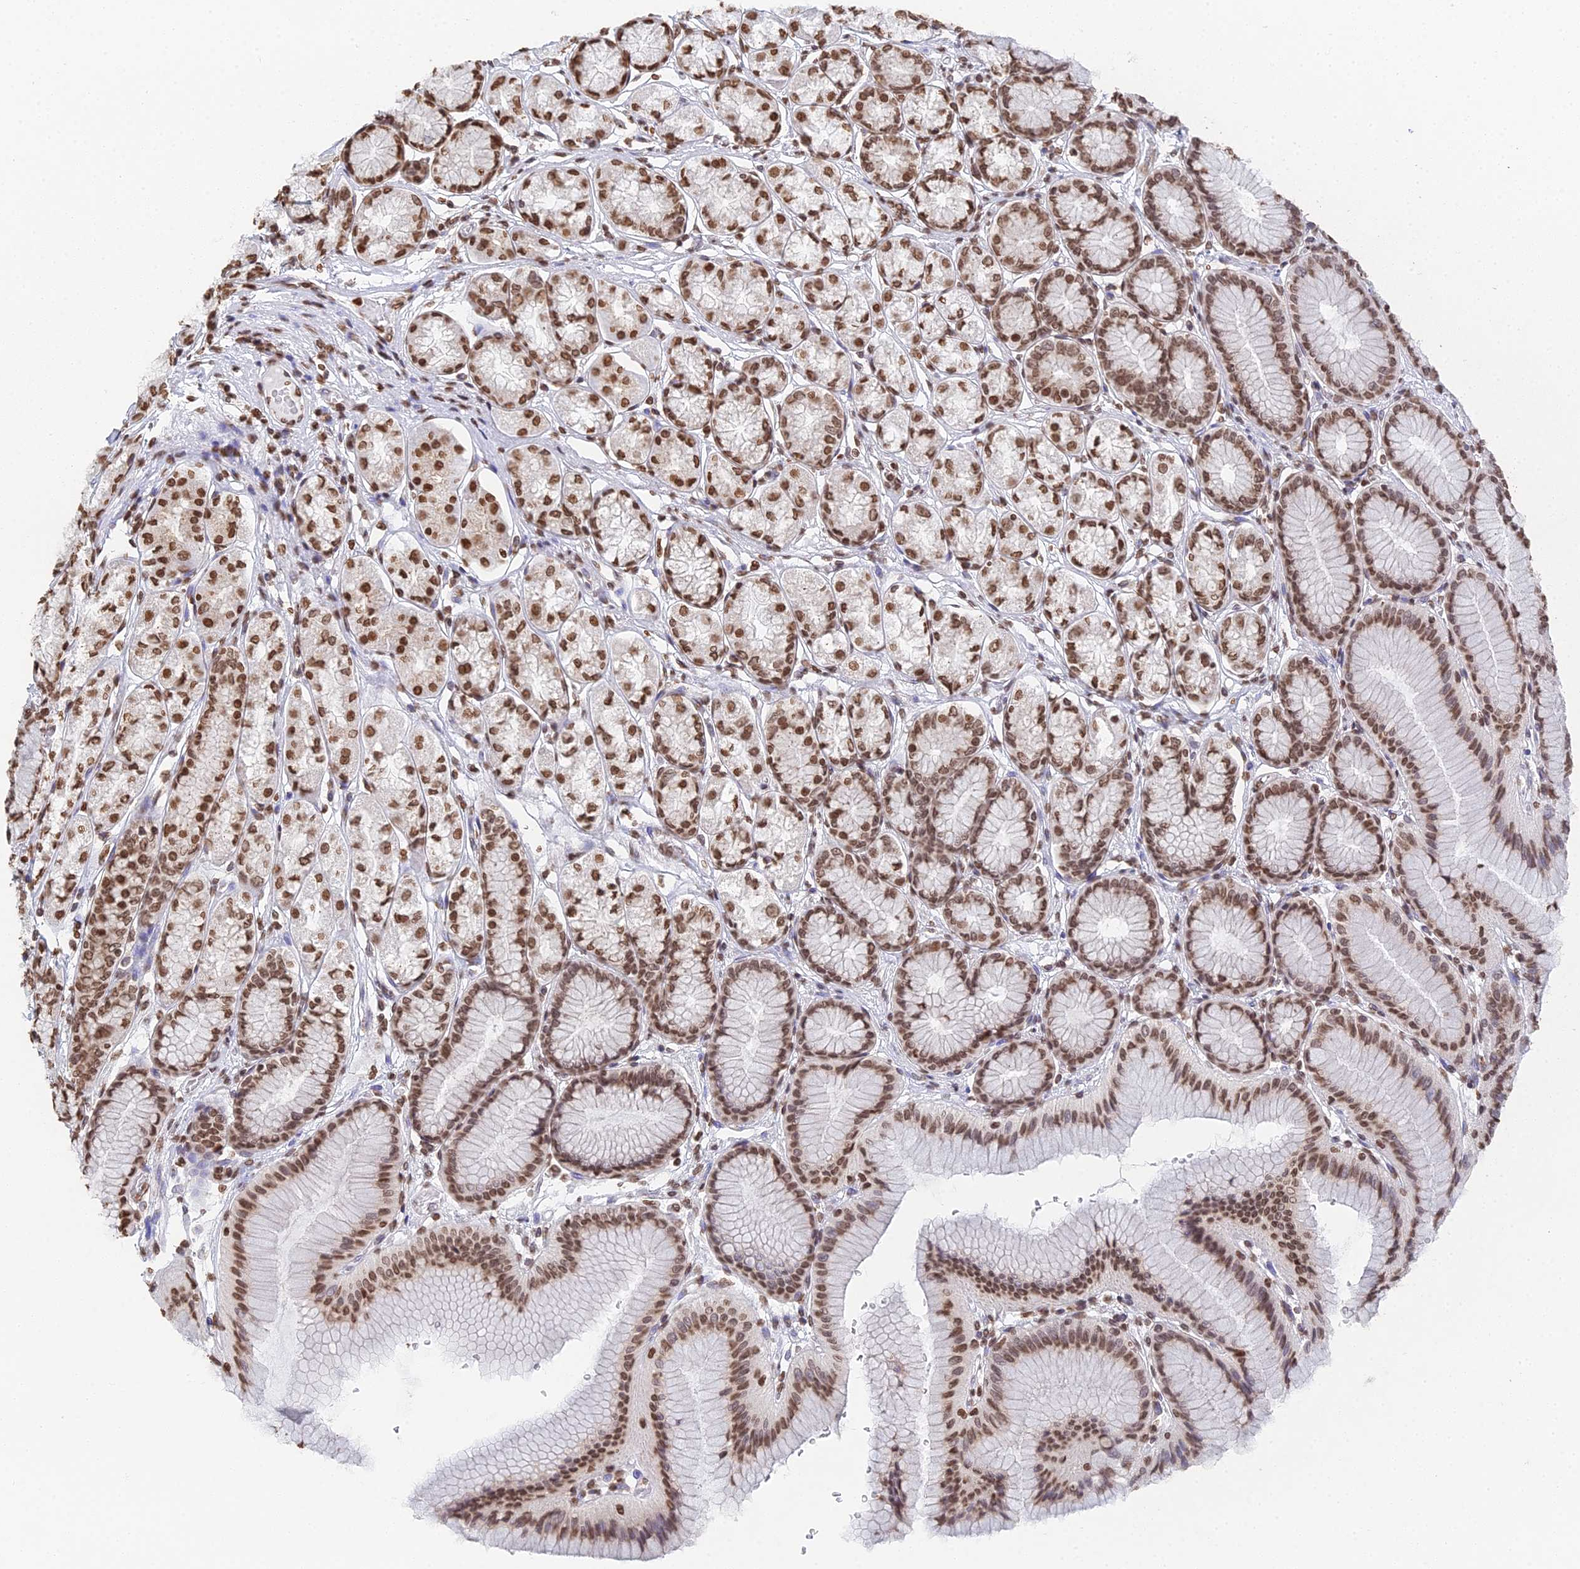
{"staining": {"intensity": "moderate", "quantity": ">75%", "location": "nuclear"}, "tissue": "stomach", "cell_type": "Glandular cells", "image_type": "normal", "snomed": [{"axis": "morphology", "description": "Normal tissue, NOS"}, {"axis": "morphology", "description": "Adenocarcinoma, NOS"}, {"axis": "morphology", "description": "Adenocarcinoma, High grade"}, {"axis": "topography", "description": "Stomach, upper"}, {"axis": "topography", "description": "Stomach"}], "caption": "Benign stomach was stained to show a protein in brown. There is medium levels of moderate nuclear expression in approximately >75% of glandular cells.", "gene": "GBP3", "patient": {"sex": "female", "age": 65}}